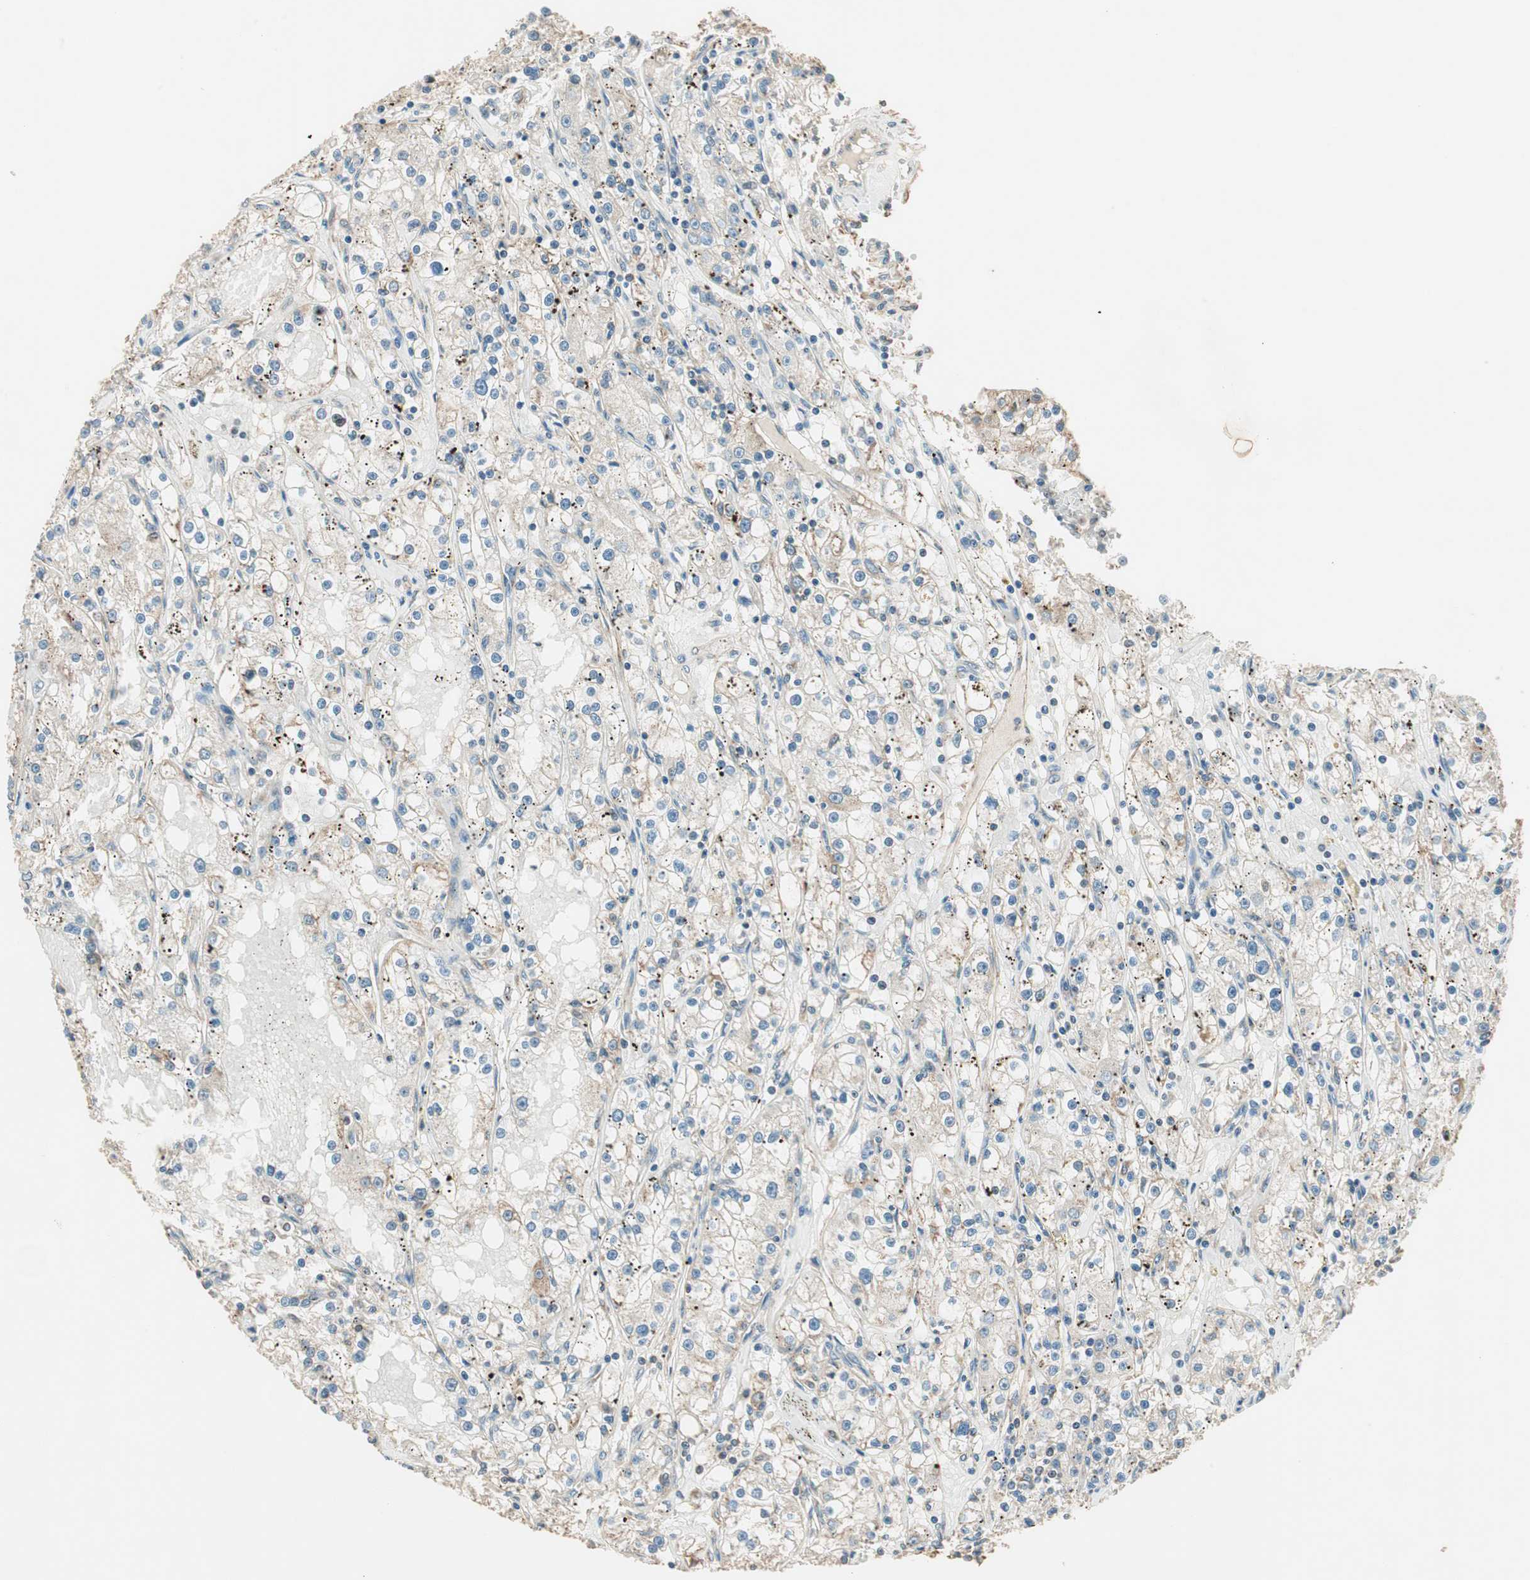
{"staining": {"intensity": "weak", "quantity": "<25%", "location": "cytoplasmic/membranous"}, "tissue": "renal cancer", "cell_type": "Tumor cells", "image_type": "cancer", "snomed": [{"axis": "morphology", "description": "Adenocarcinoma, NOS"}, {"axis": "topography", "description": "Kidney"}], "caption": "DAB (3,3'-diaminobenzidine) immunohistochemical staining of renal adenocarcinoma demonstrates no significant positivity in tumor cells.", "gene": "TRIM21", "patient": {"sex": "male", "age": 56}}